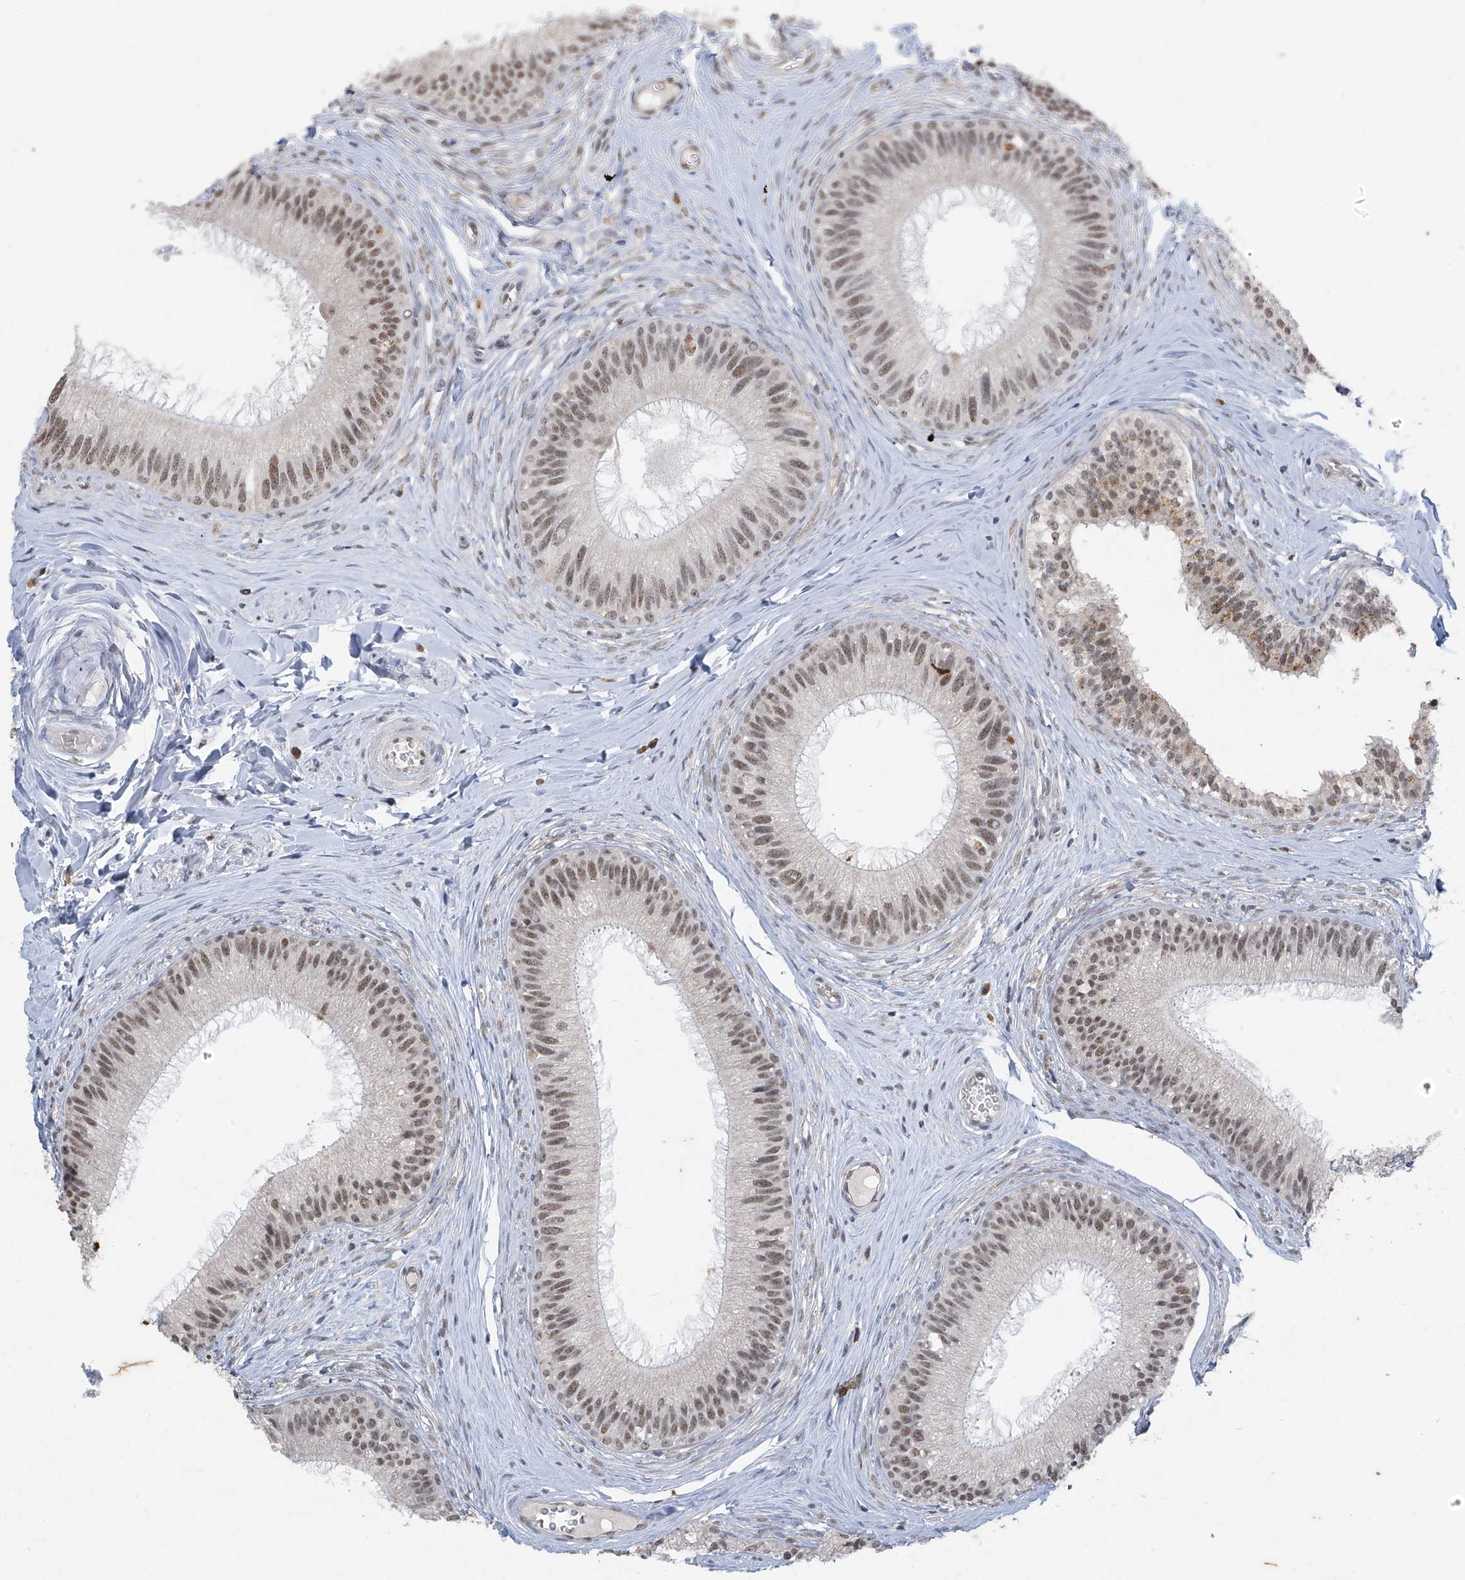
{"staining": {"intensity": "moderate", "quantity": ">75%", "location": "nuclear"}, "tissue": "epididymis", "cell_type": "Glandular cells", "image_type": "normal", "snomed": [{"axis": "morphology", "description": "Normal tissue, NOS"}, {"axis": "topography", "description": "Epididymis"}], "caption": "Protein staining of benign epididymis displays moderate nuclear positivity in about >75% of glandular cells. Using DAB (brown) and hematoxylin (blue) stains, captured at high magnification using brightfield microscopy.", "gene": "TFEC", "patient": {"sex": "male", "age": 27}}